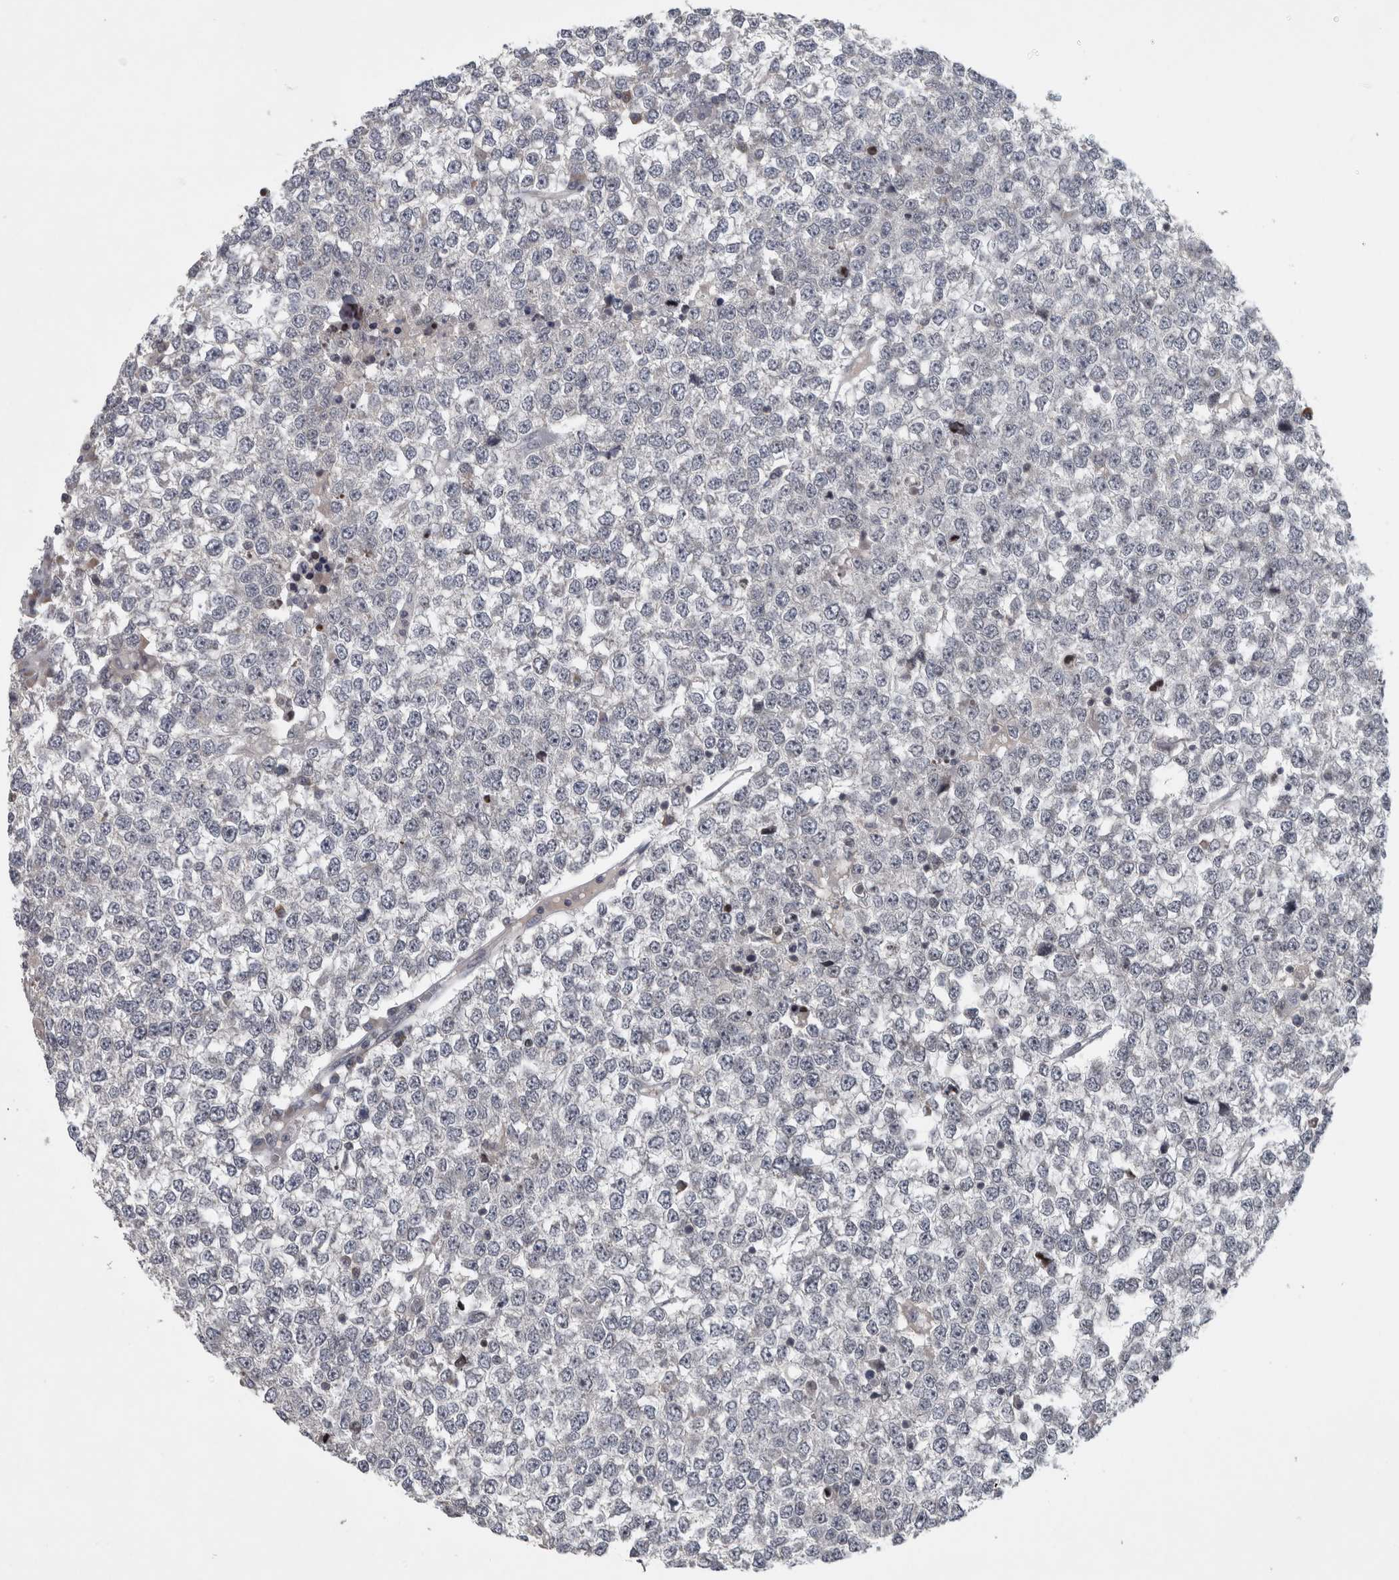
{"staining": {"intensity": "negative", "quantity": "none", "location": "none"}, "tissue": "testis cancer", "cell_type": "Tumor cells", "image_type": "cancer", "snomed": [{"axis": "morphology", "description": "Seminoma, NOS"}, {"axis": "topography", "description": "Testis"}], "caption": "Immunohistochemical staining of human testis cancer (seminoma) exhibits no significant staining in tumor cells.", "gene": "RBM28", "patient": {"sex": "male", "age": 65}}